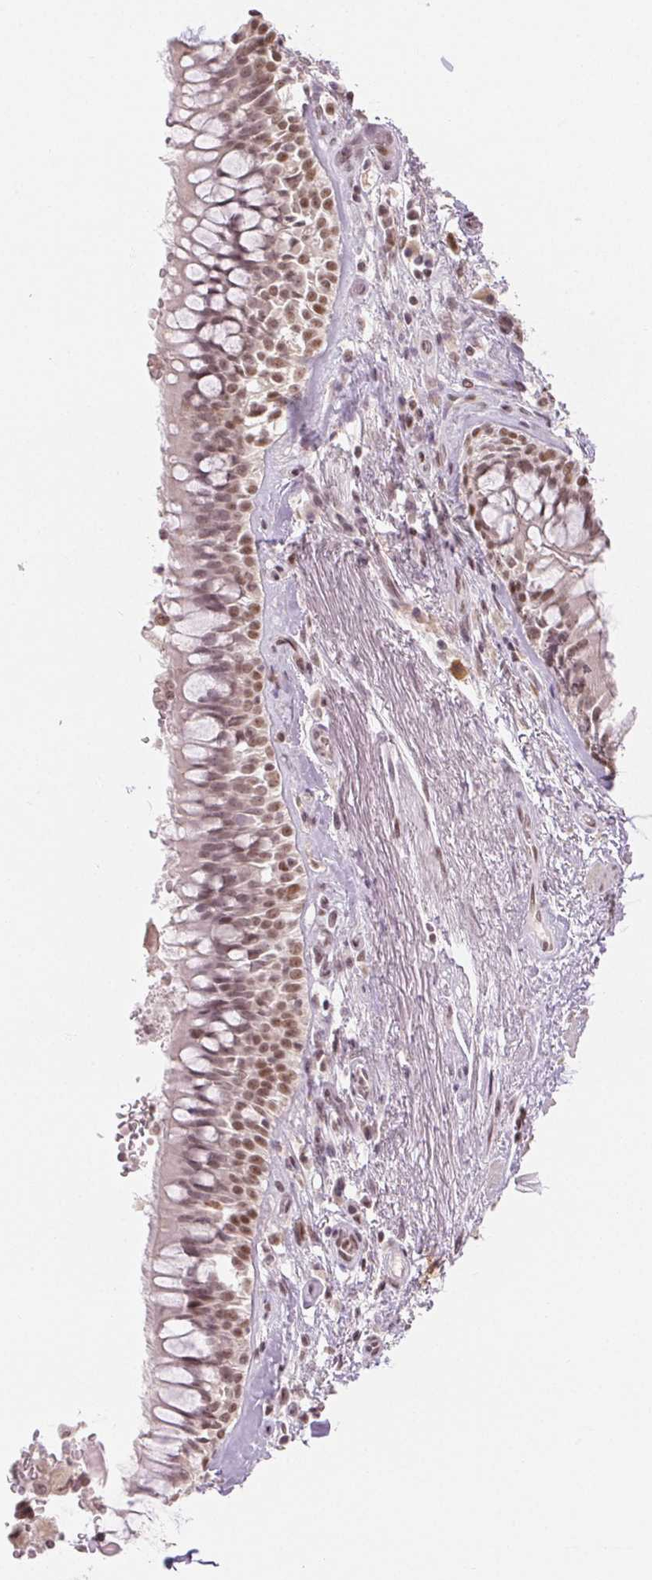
{"staining": {"intensity": "moderate", "quantity": "<25%", "location": "nuclear"}, "tissue": "adipose tissue", "cell_type": "Adipocytes", "image_type": "normal", "snomed": [{"axis": "morphology", "description": "Normal tissue, NOS"}, {"axis": "topography", "description": "Cartilage tissue"}, {"axis": "topography", "description": "Bronchus"}], "caption": "Brown immunohistochemical staining in normal adipose tissue reveals moderate nuclear expression in approximately <25% of adipocytes.", "gene": "DEK", "patient": {"sex": "male", "age": 64}}